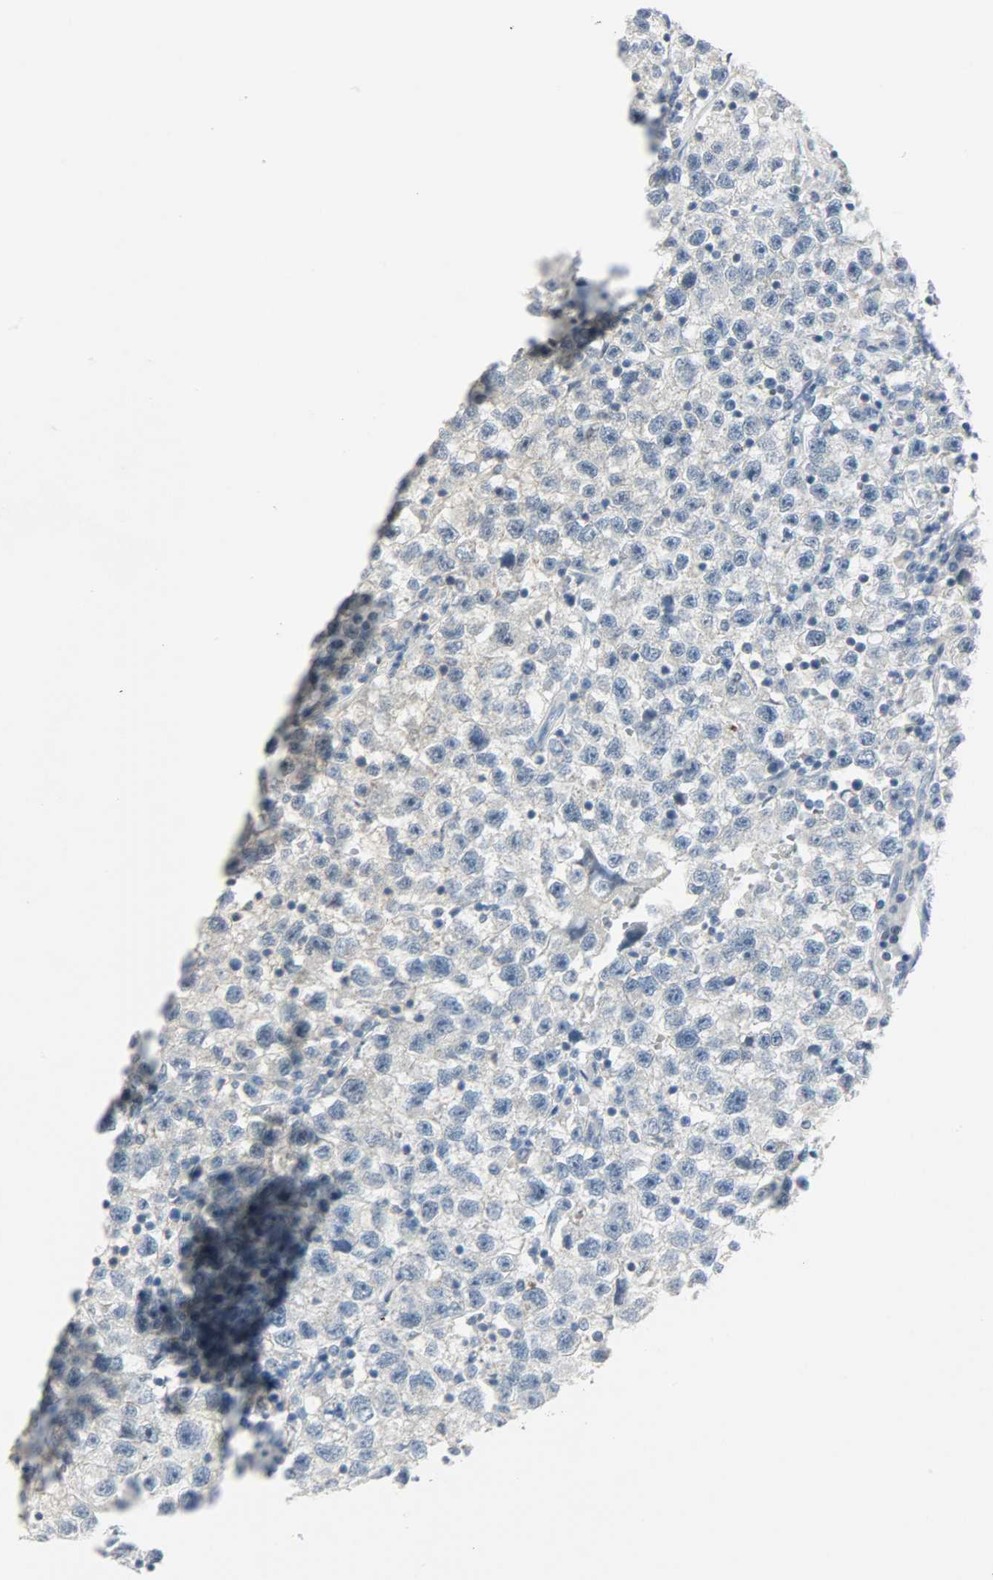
{"staining": {"intensity": "negative", "quantity": "none", "location": "none"}, "tissue": "testis cancer", "cell_type": "Tumor cells", "image_type": "cancer", "snomed": [{"axis": "morphology", "description": "Seminoma, NOS"}, {"axis": "topography", "description": "Testis"}], "caption": "Seminoma (testis) stained for a protein using immunohistochemistry reveals no staining tumor cells.", "gene": "PPARG", "patient": {"sex": "male", "age": 22}}